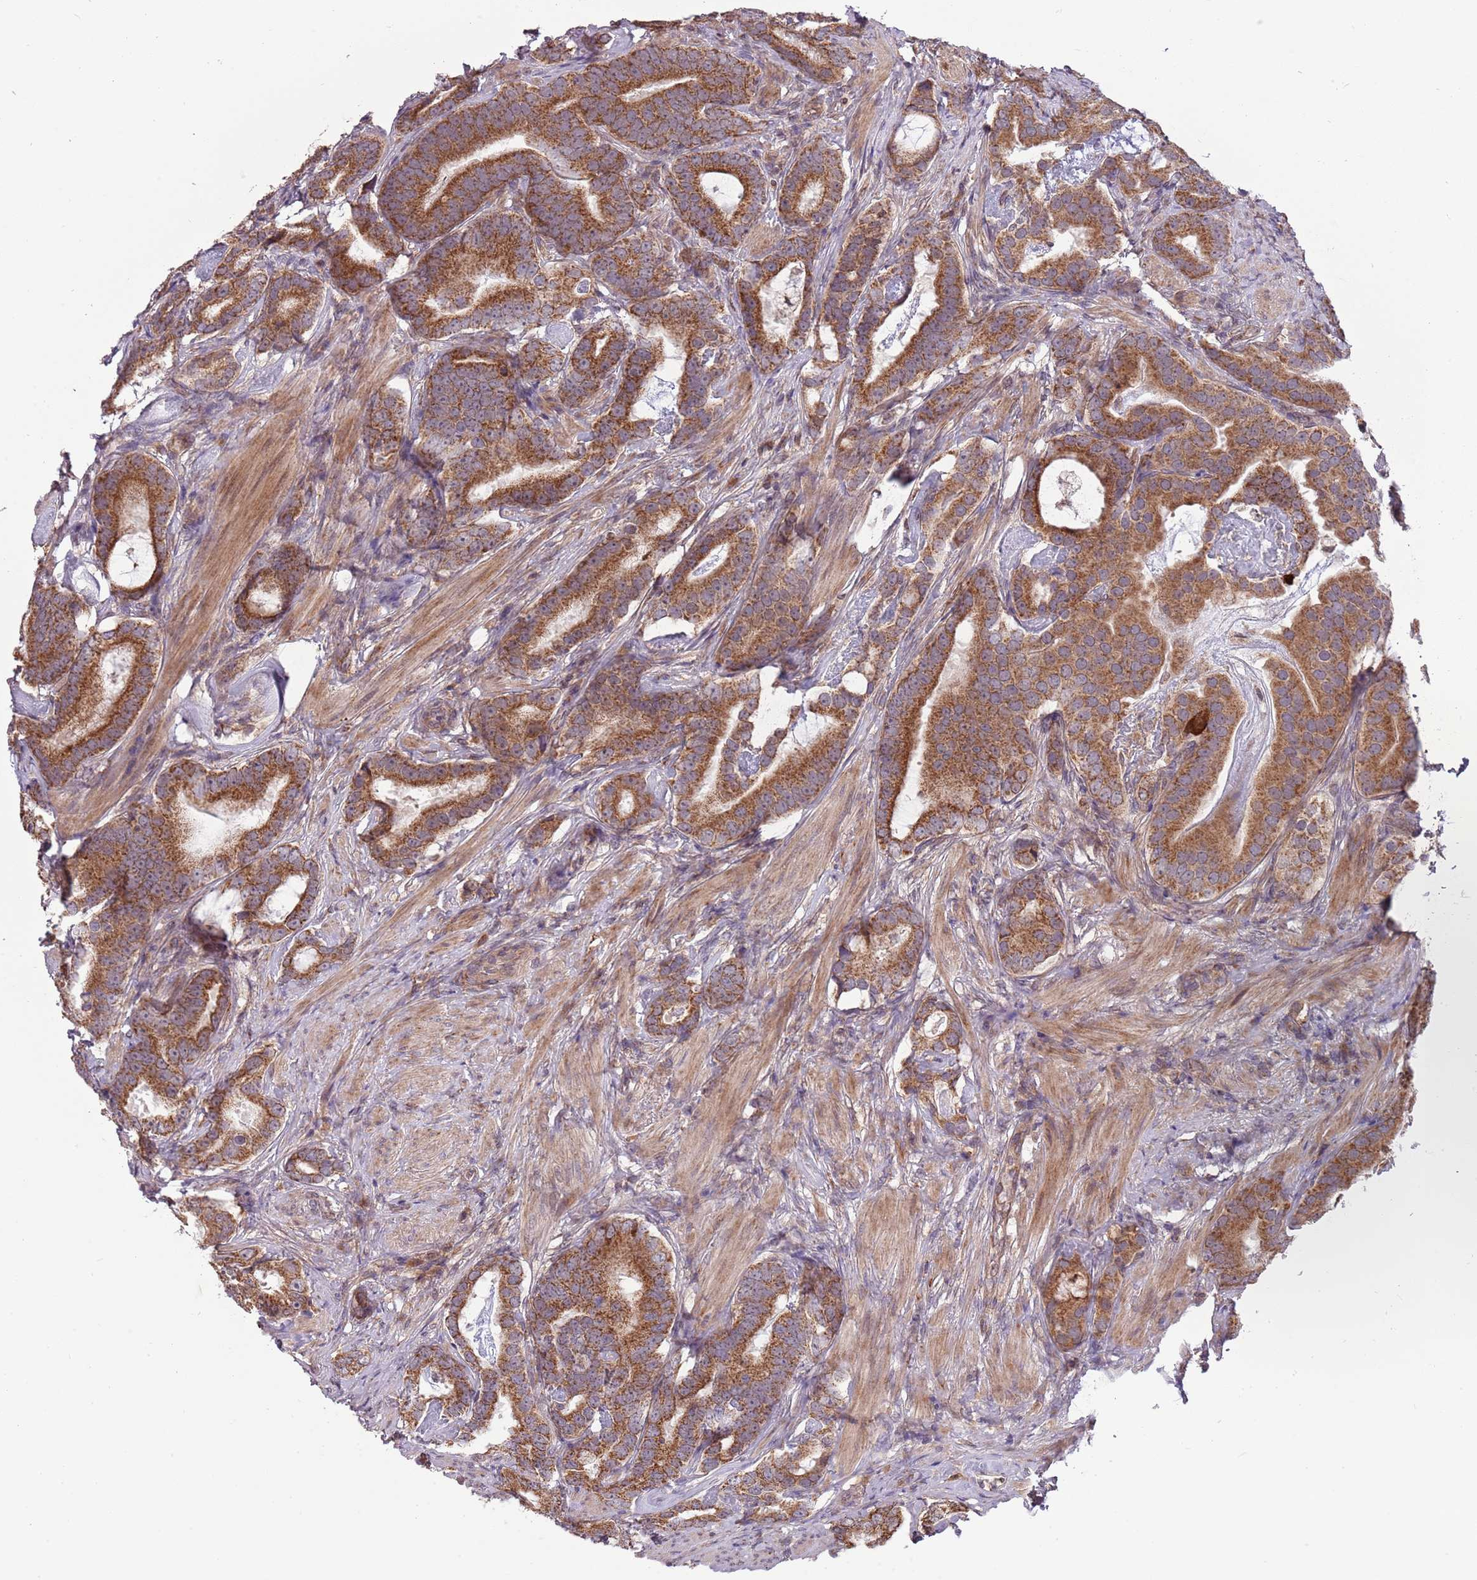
{"staining": {"intensity": "moderate", "quantity": ">75%", "location": "cytoplasmic/membranous"}, "tissue": "prostate cancer", "cell_type": "Tumor cells", "image_type": "cancer", "snomed": [{"axis": "morphology", "description": "Adenocarcinoma, Low grade"}, {"axis": "topography", "description": "Prostate"}], "caption": "Immunohistochemistry micrograph of human adenocarcinoma (low-grade) (prostate) stained for a protein (brown), which demonstrates medium levels of moderate cytoplasmic/membranous positivity in about >75% of tumor cells.", "gene": "RNF181", "patient": {"sex": "male", "age": 71}}